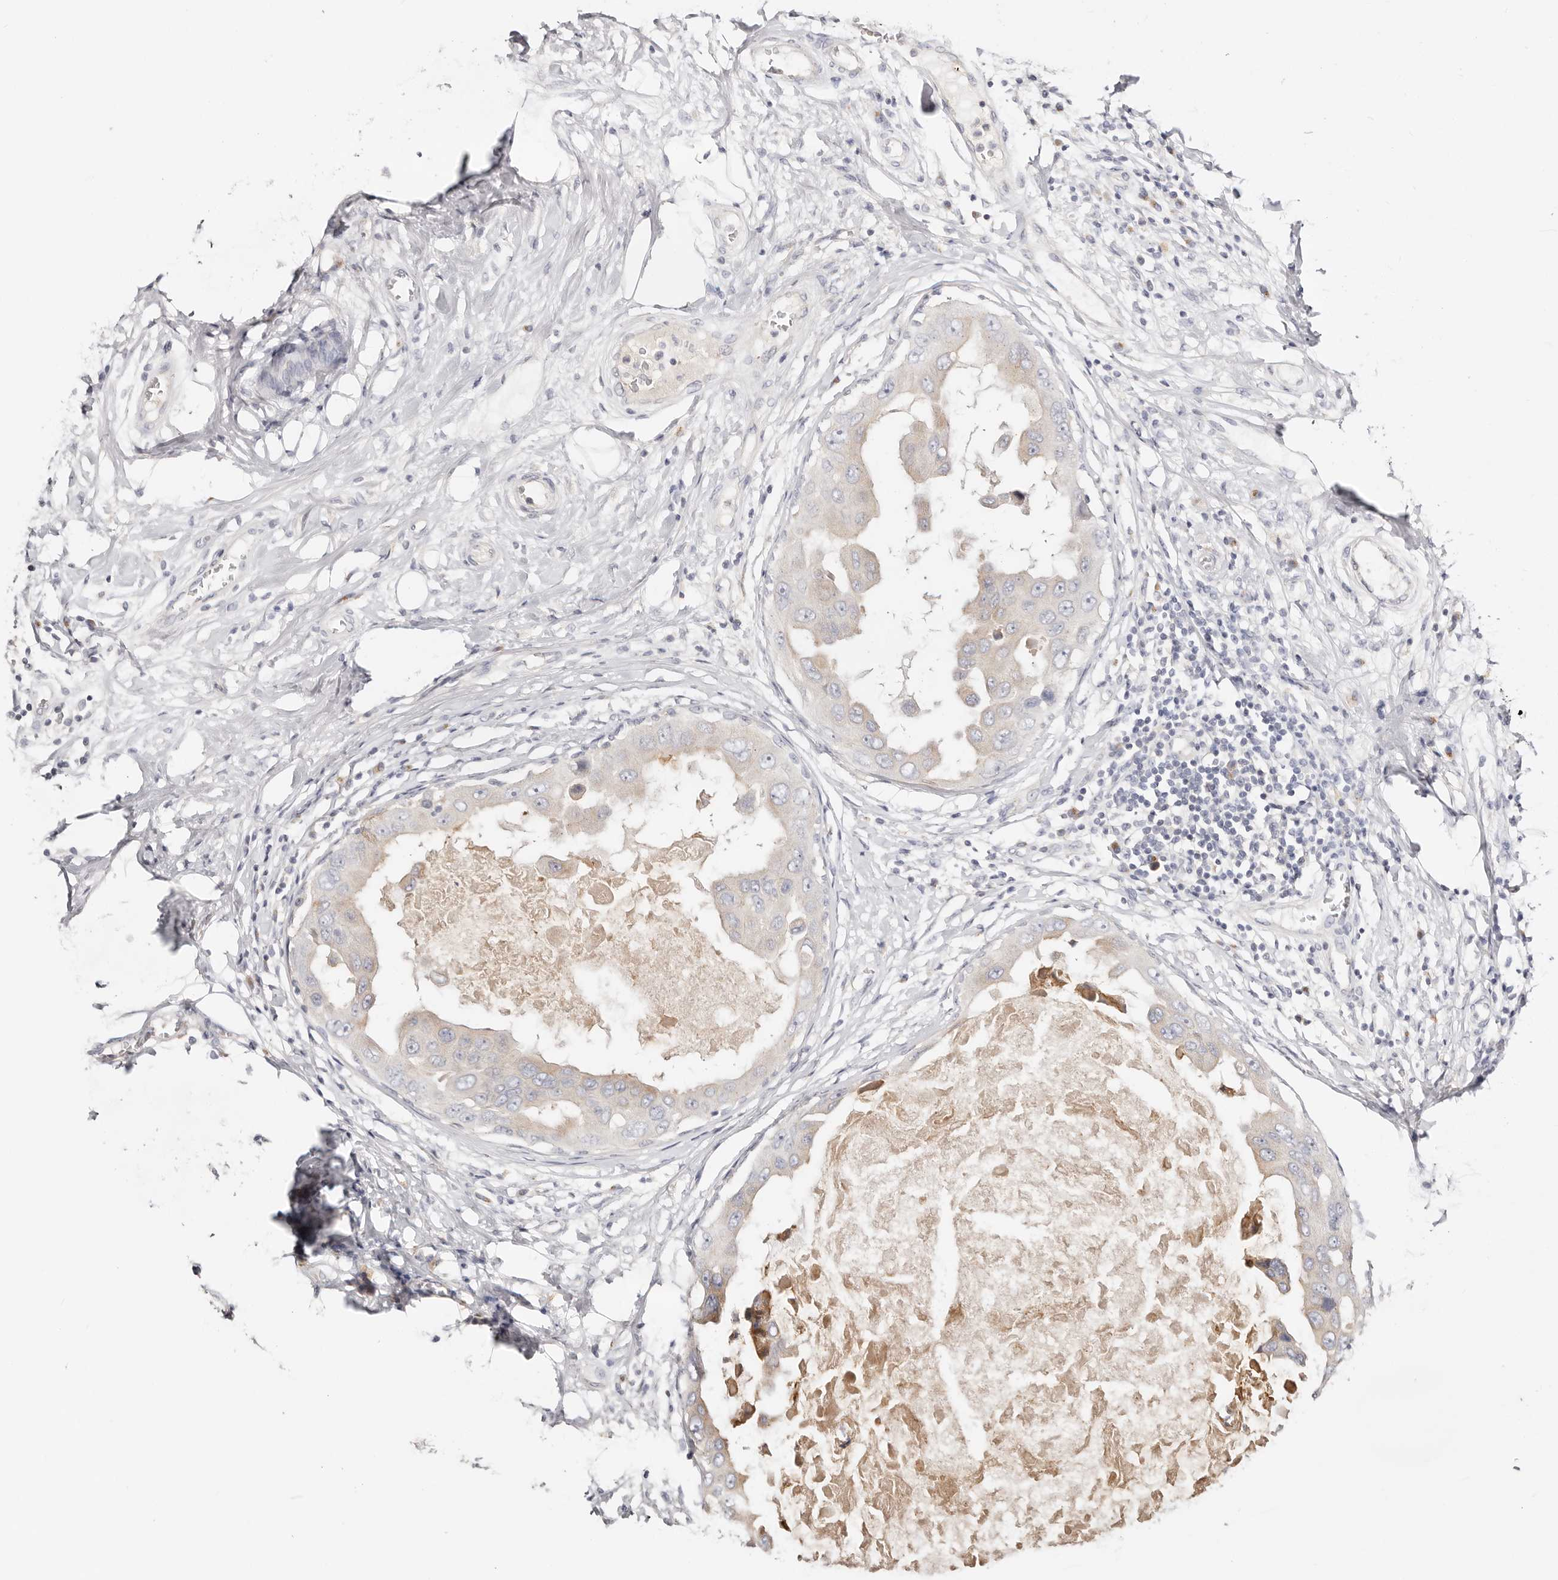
{"staining": {"intensity": "negative", "quantity": "none", "location": "none"}, "tissue": "breast cancer", "cell_type": "Tumor cells", "image_type": "cancer", "snomed": [{"axis": "morphology", "description": "Duct carcinoma"}, {"axis": "topography", "description": "Breast"}], "caption": "There is no significant expression in tumor cells of intraductal carcinoma (breast).", "gene": "DNASE1", "patient": {"sex": "female", "age": 27}}